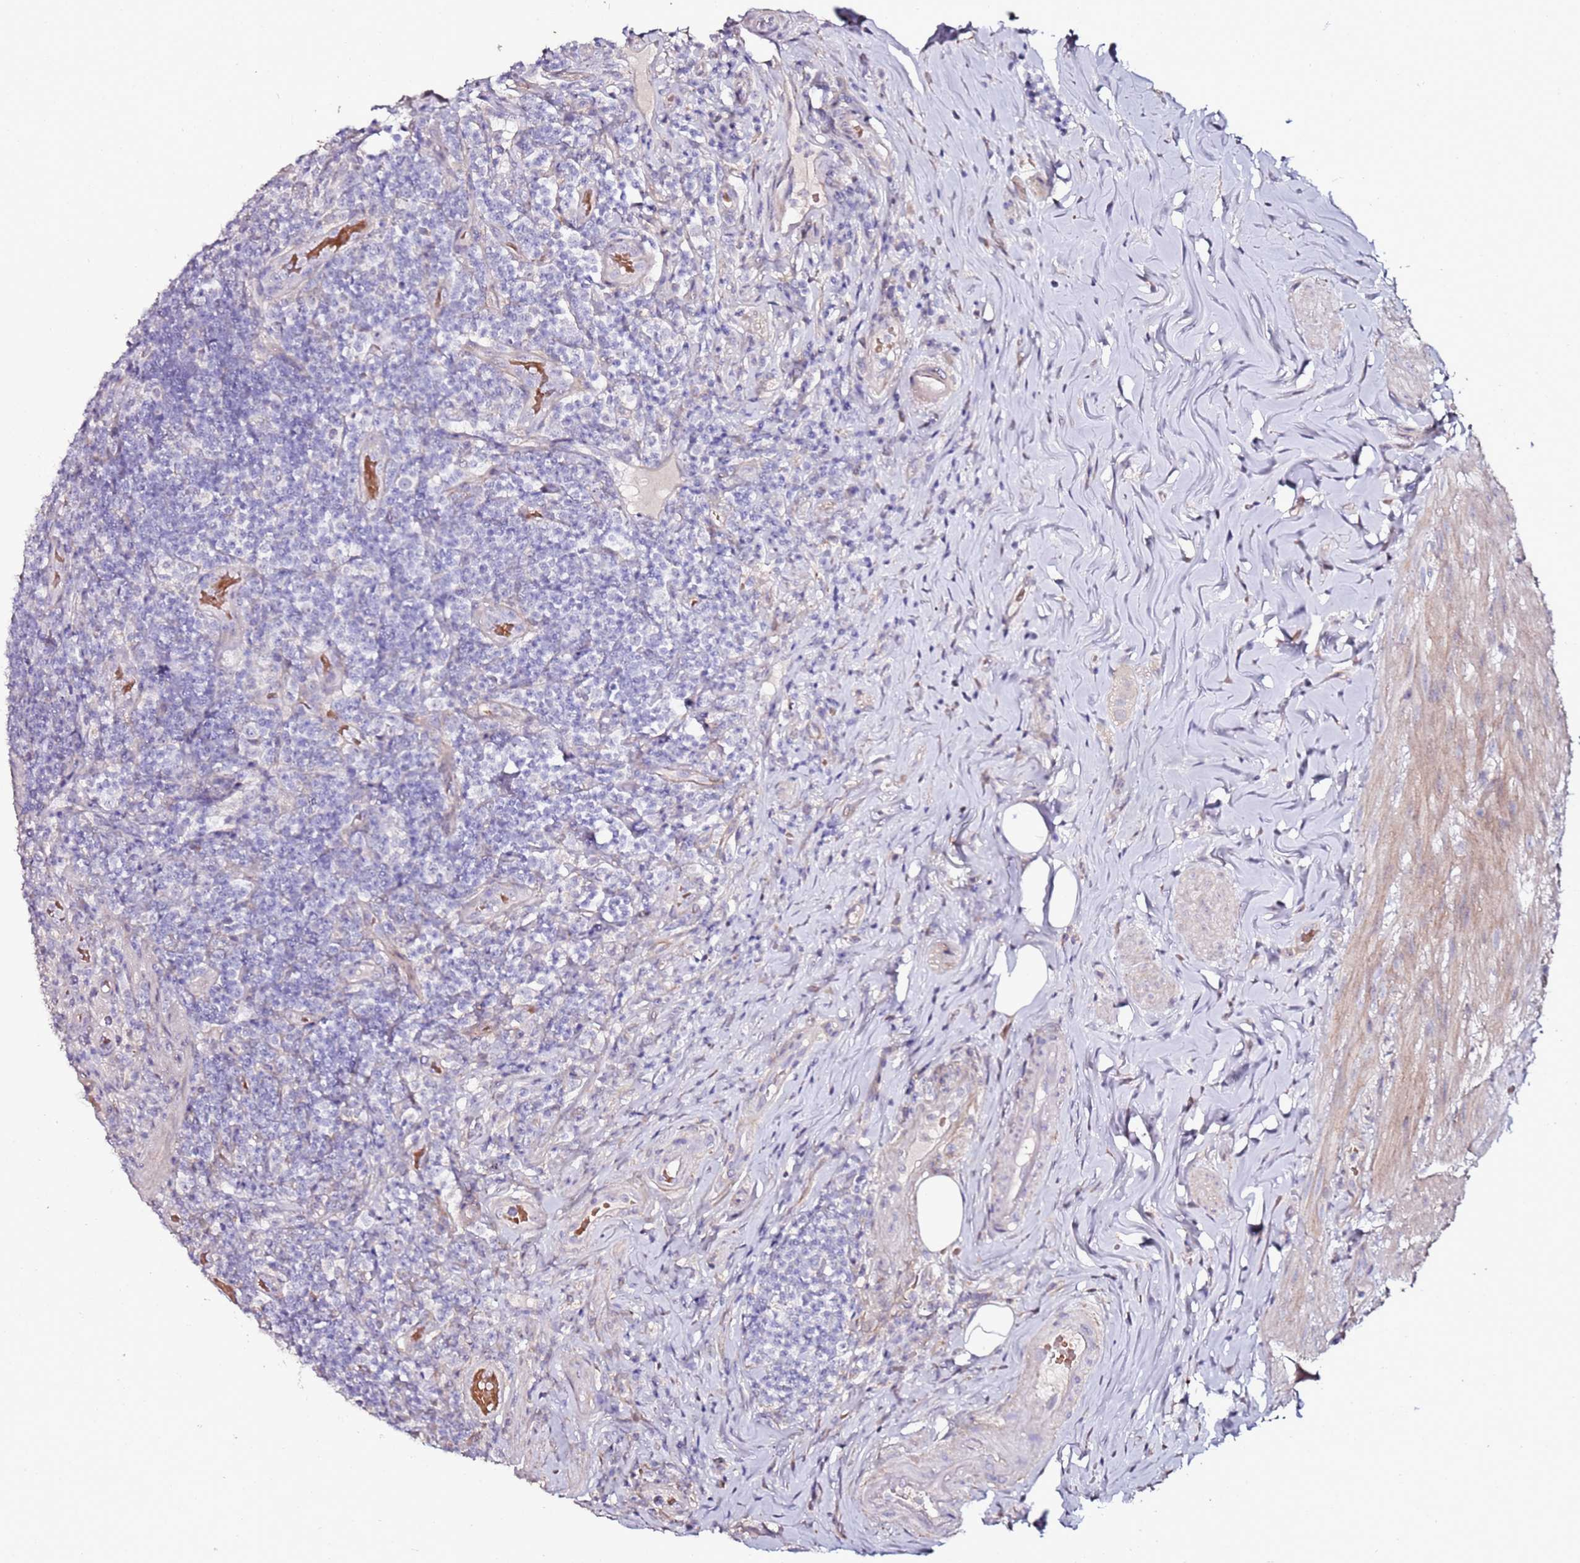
{"staining": {"intensity": "negative", "quantity": "none", "location": "none"}, "tissue": "appendix", "cell_type": "Glandular cells", "image_type": "normal", "snomed": [{"axis": "morphology", "description": "Normal tissue, NOS"}, {"axis": "topography", "description": "Appendix"}], "caption": "Immunohistochemistry (IHC) of normal appendix displays no staining in glandular cells.", "gene": "C3orf80", "patient": {"sex": "female", "age": 43}}